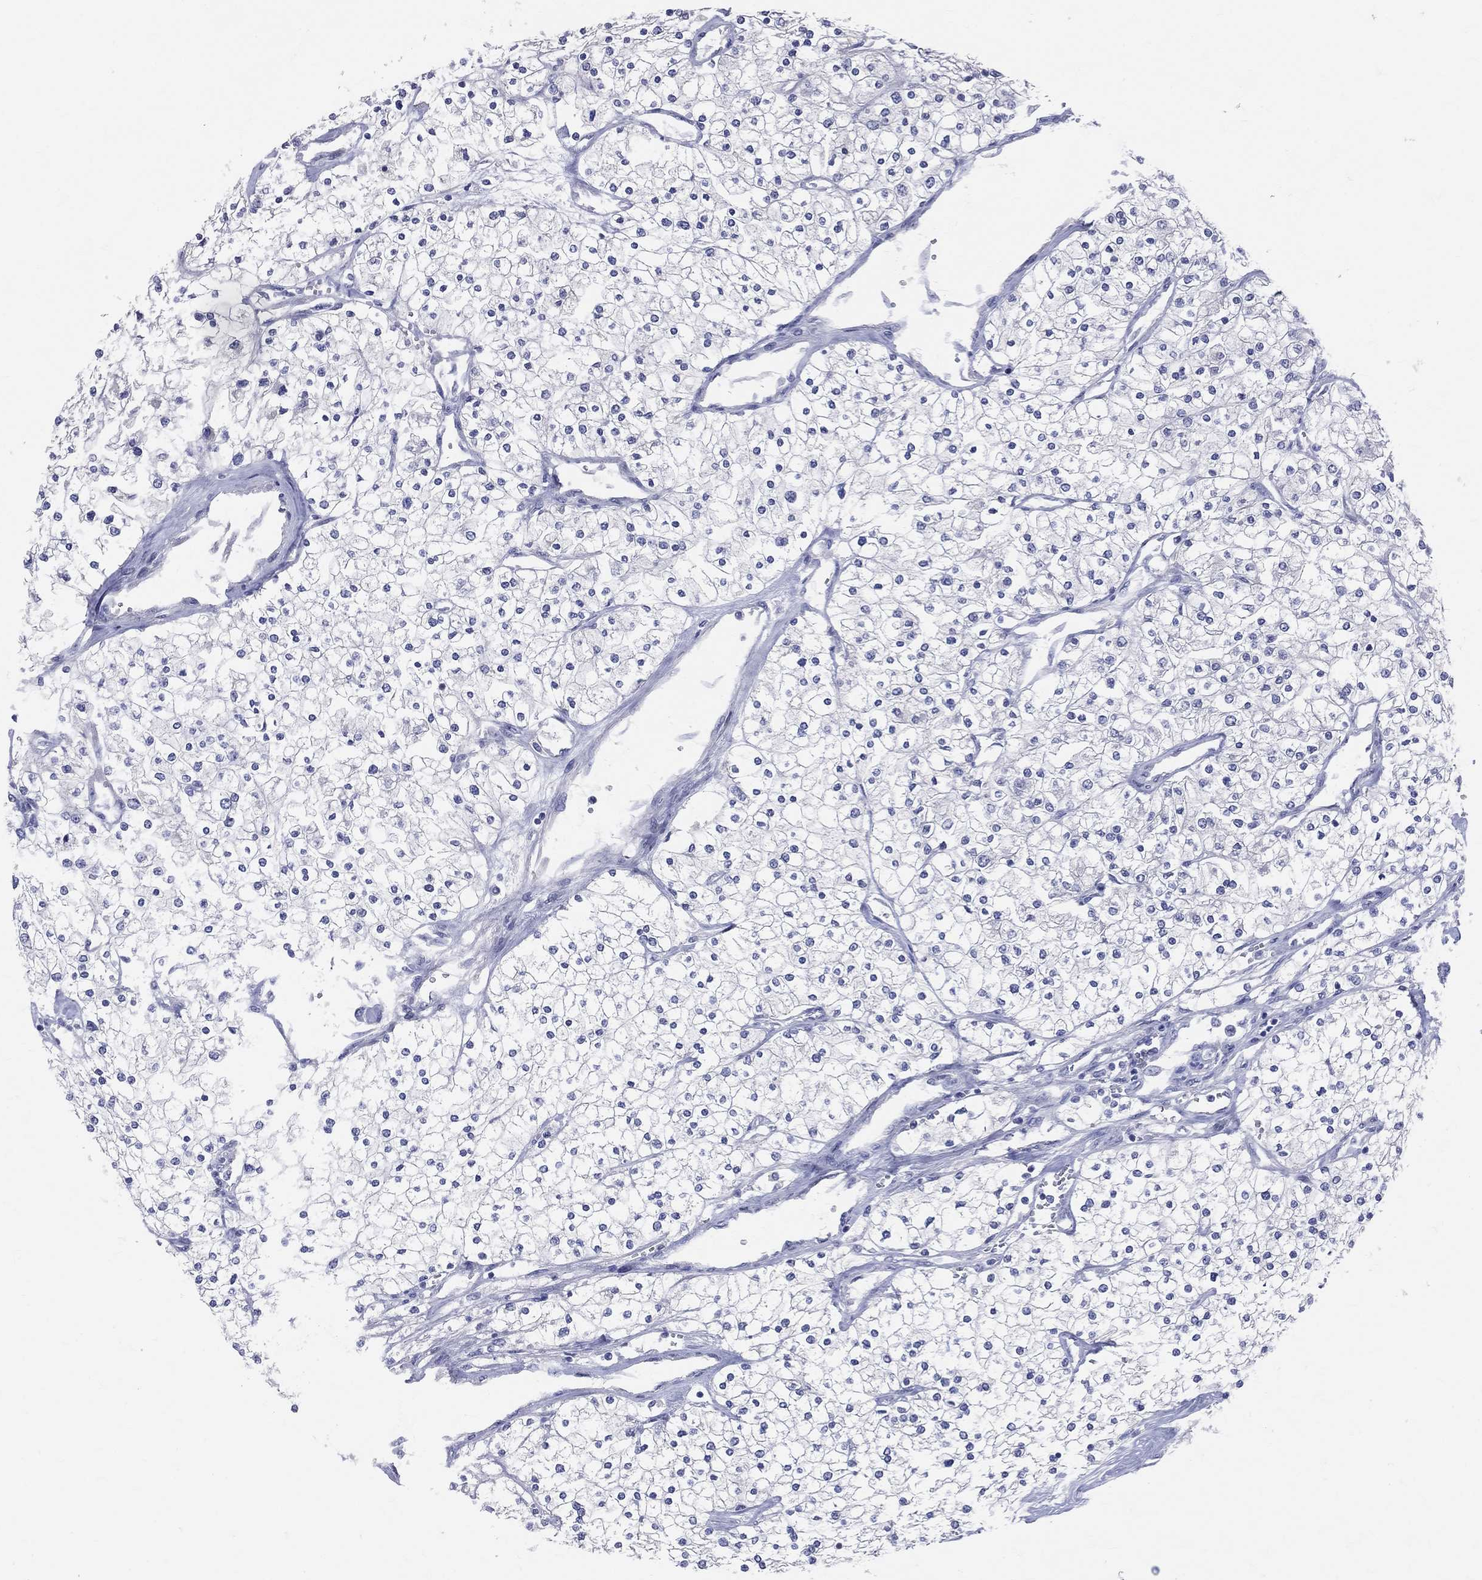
{"staining": {"intensity": "negative", "quantity": "none", "location": "none"}, "tissue": "renal cancer", "cell_type": "Tumor cells", "image_type": "cancer", "snomed": [{"axis": "morphology", "description": "Adenocarcinoma, NOS"}, {"axis": "topography", "description": "Kidney"}], "caption": "DAB (3,3'-diaminobenzidine) immunohistochemical staining of human renal adenocarcinoma shows no significant staining in tumor cells.", "gene": "LAT", "patient": {"sex": "male", "age": 80}}